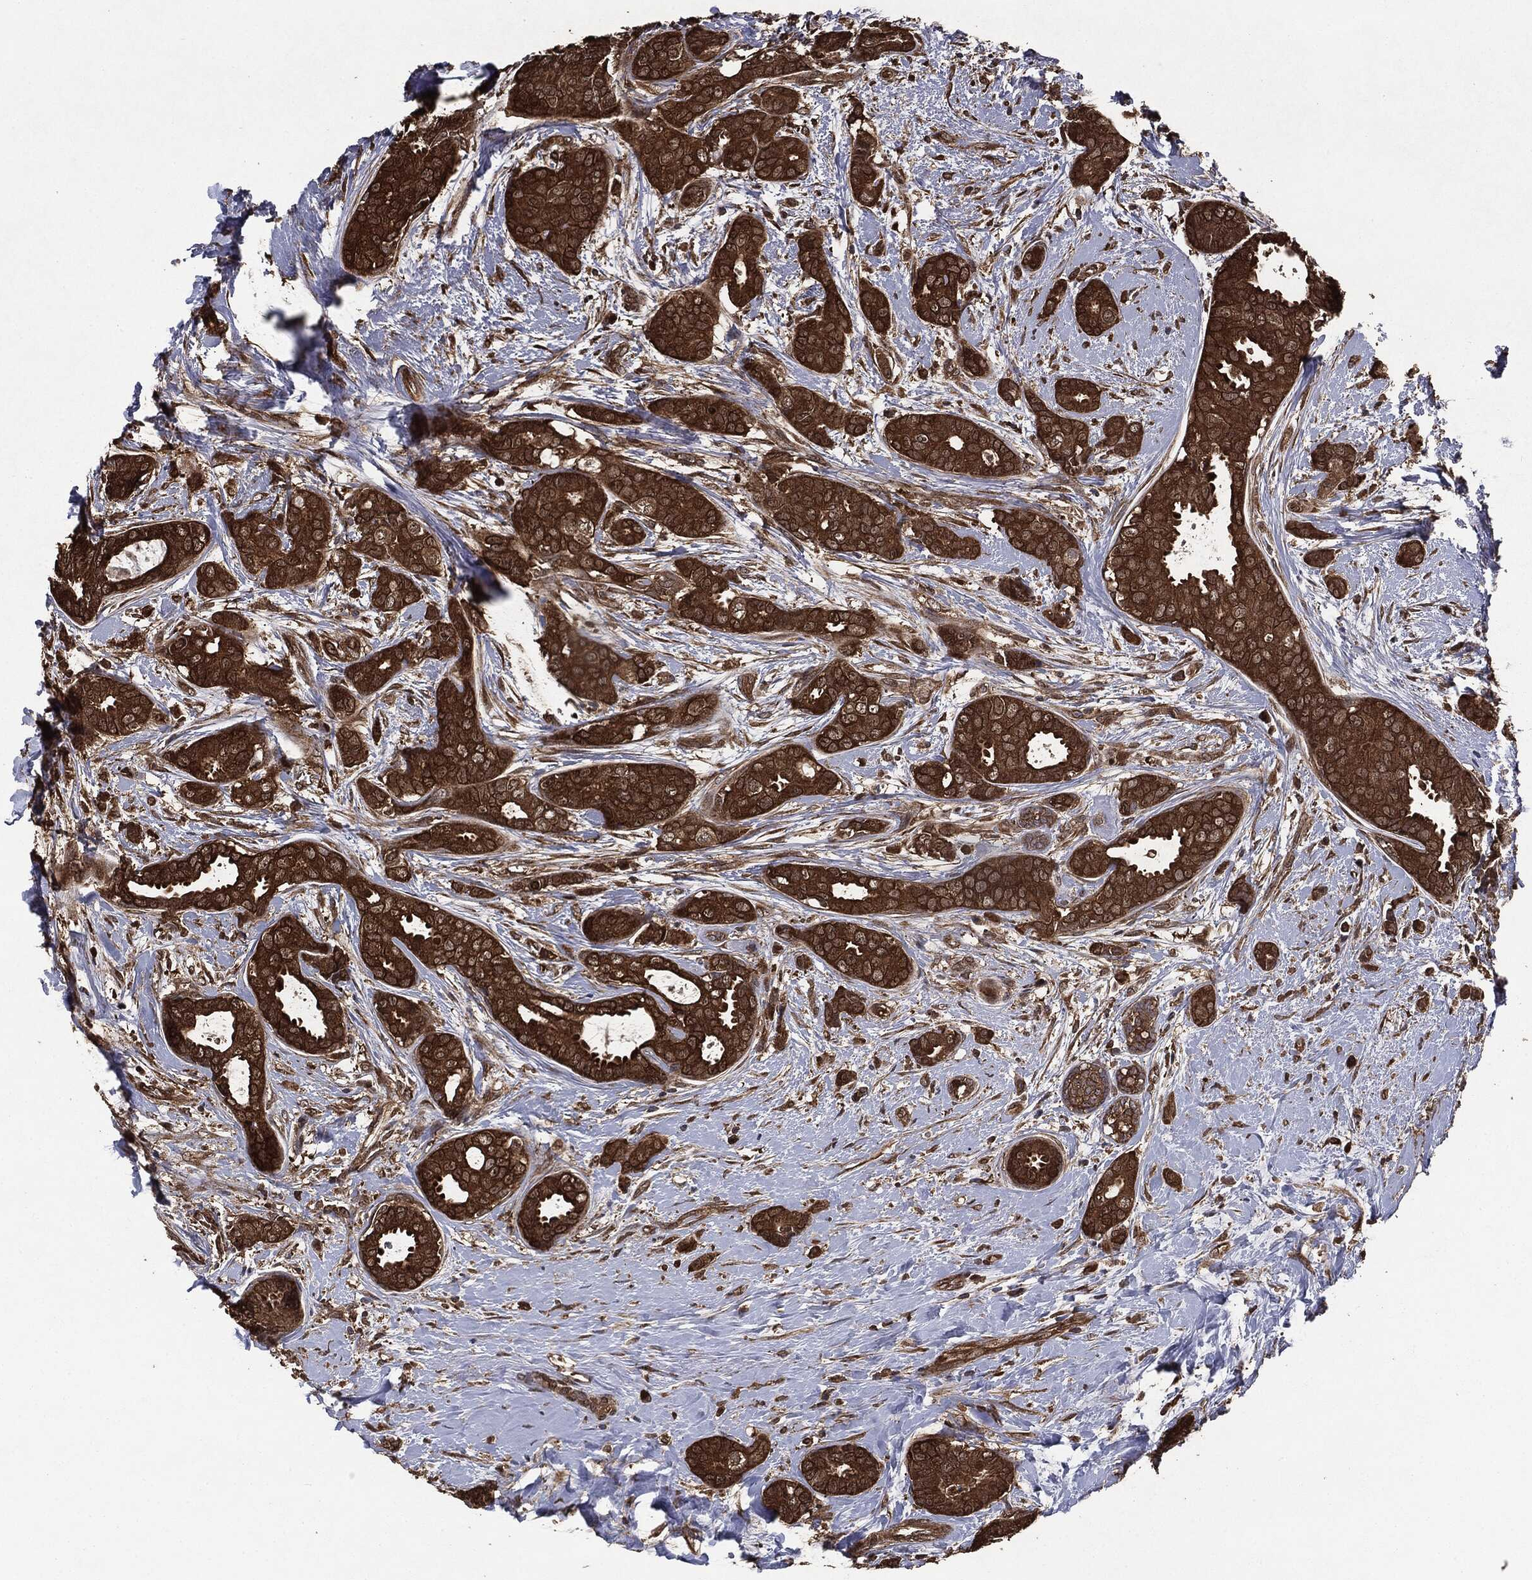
{"staining": {"intensity": "strong", "quantity": ">75%", "location": "cytoplasmic/membranous"}, "tissue": "breast cancer", "cell_type": "Tumor cells", "image_type": "cancer", "snomed": [{"axis": "morphology", "description": "Duct carcinoma"}, {"axis": "topography", "description": "Breast"}], "caption": "Strong cytoplasmic/membranous positivity for a protein is appreciated in about >75% of tumor cells of breast cancer (invasive ductal carcinoma) using immunohistochemistry (IHC).", "gene": "NME1", "patient": {"sex": "female", "age": 45}}